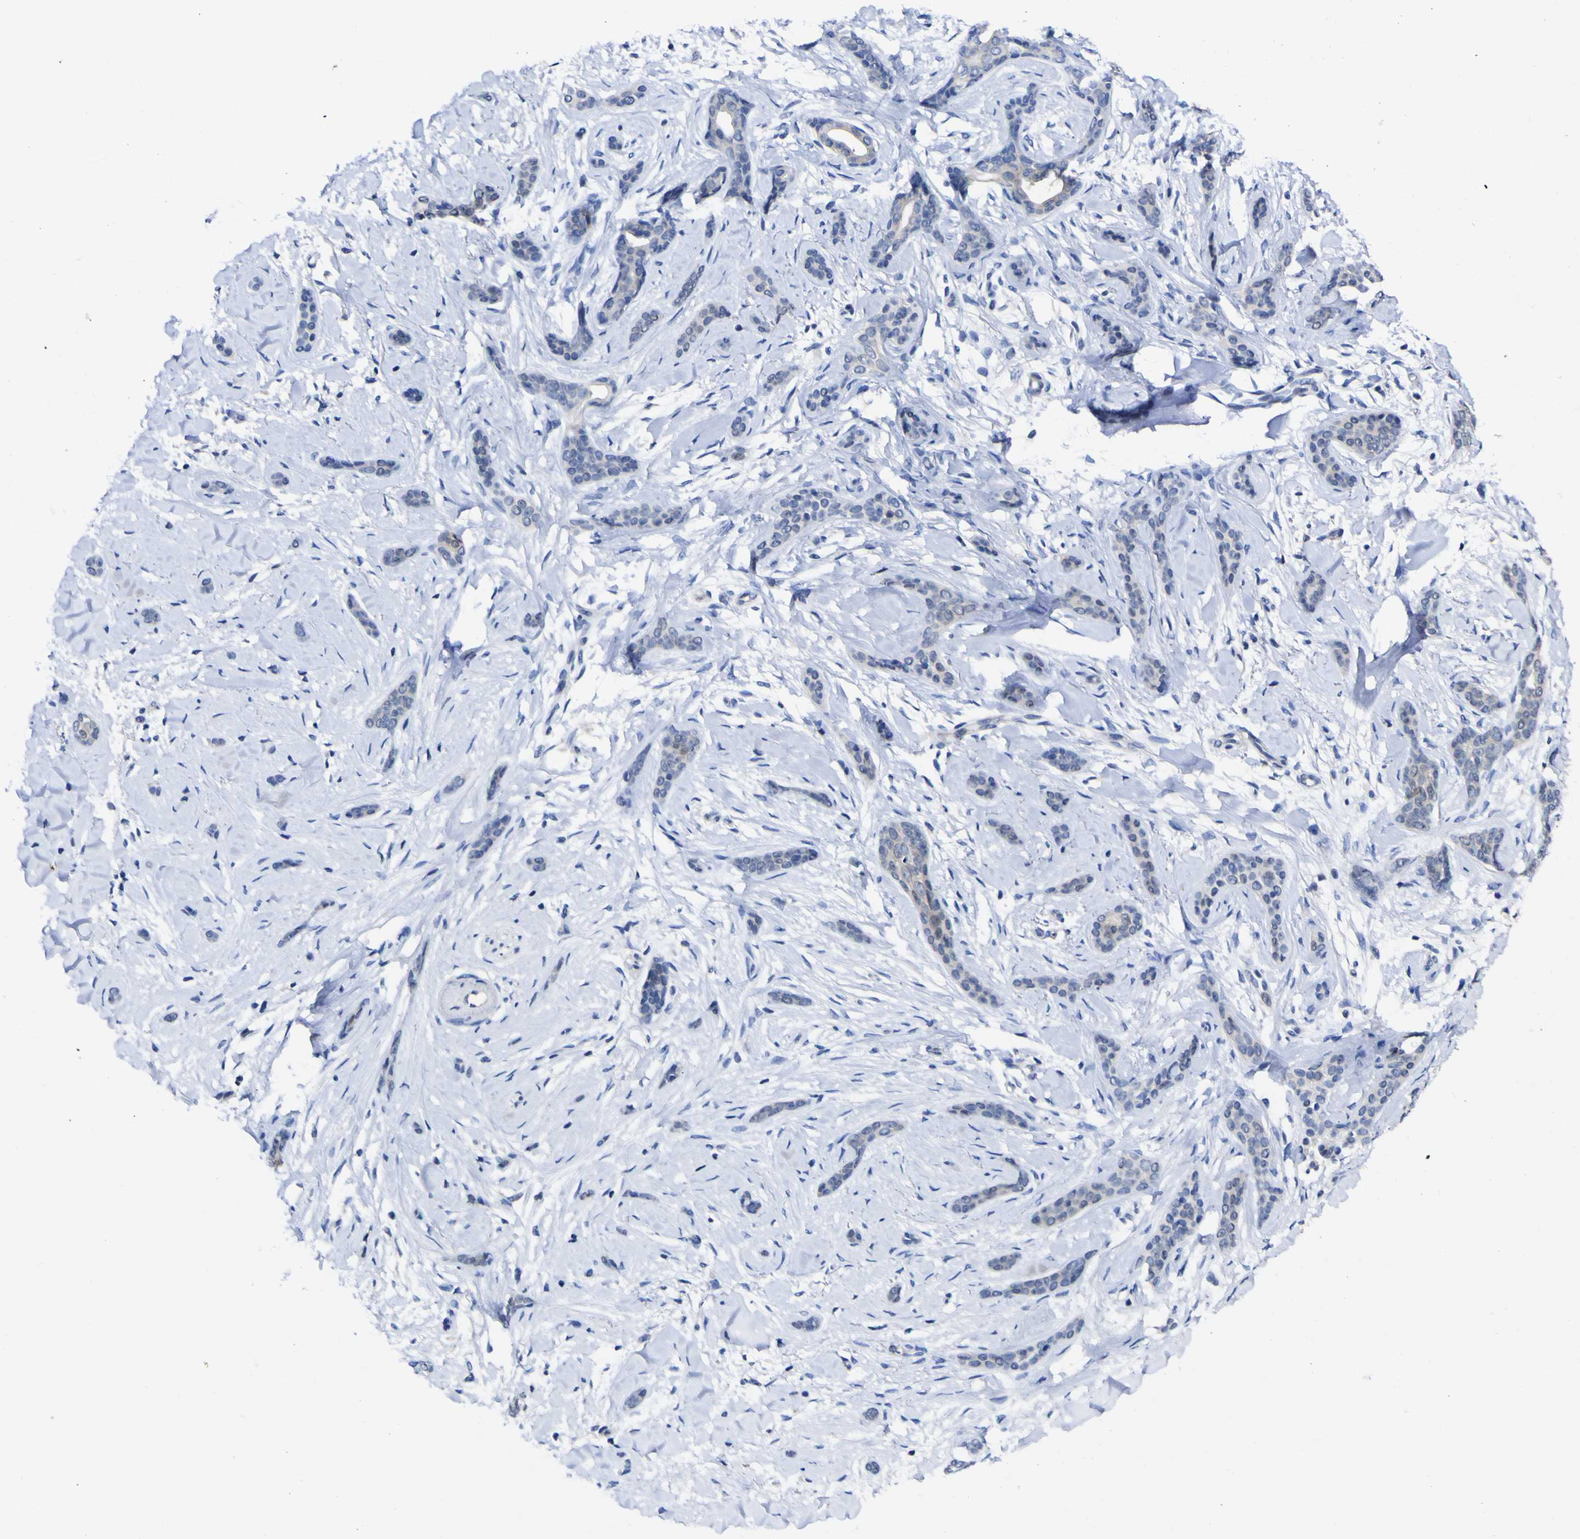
{"staining": {"intensity": "weak", "quantity": "<25%", "location": "cytoplasmic/membranous"}, "tissue": "skin cancer", "cell_type": "Tumor cells", "image_type": "cancer", "snomed": [{"axis": "morphology", "description": "Basal cell carcinoma"}, {"axis": "morphology", "description": "Adnexal tumor, benign"}, {"axis": "topography", "description": "Skin"}], "caption": "IHC micrograph of neoplastic tissue: human basal cell carcinoma (skin) stained with DAB demonstrates no significant protein positivity in tumor cells.", "gene": "CASP6", "patient": {"sex": "female", "age": 42}}